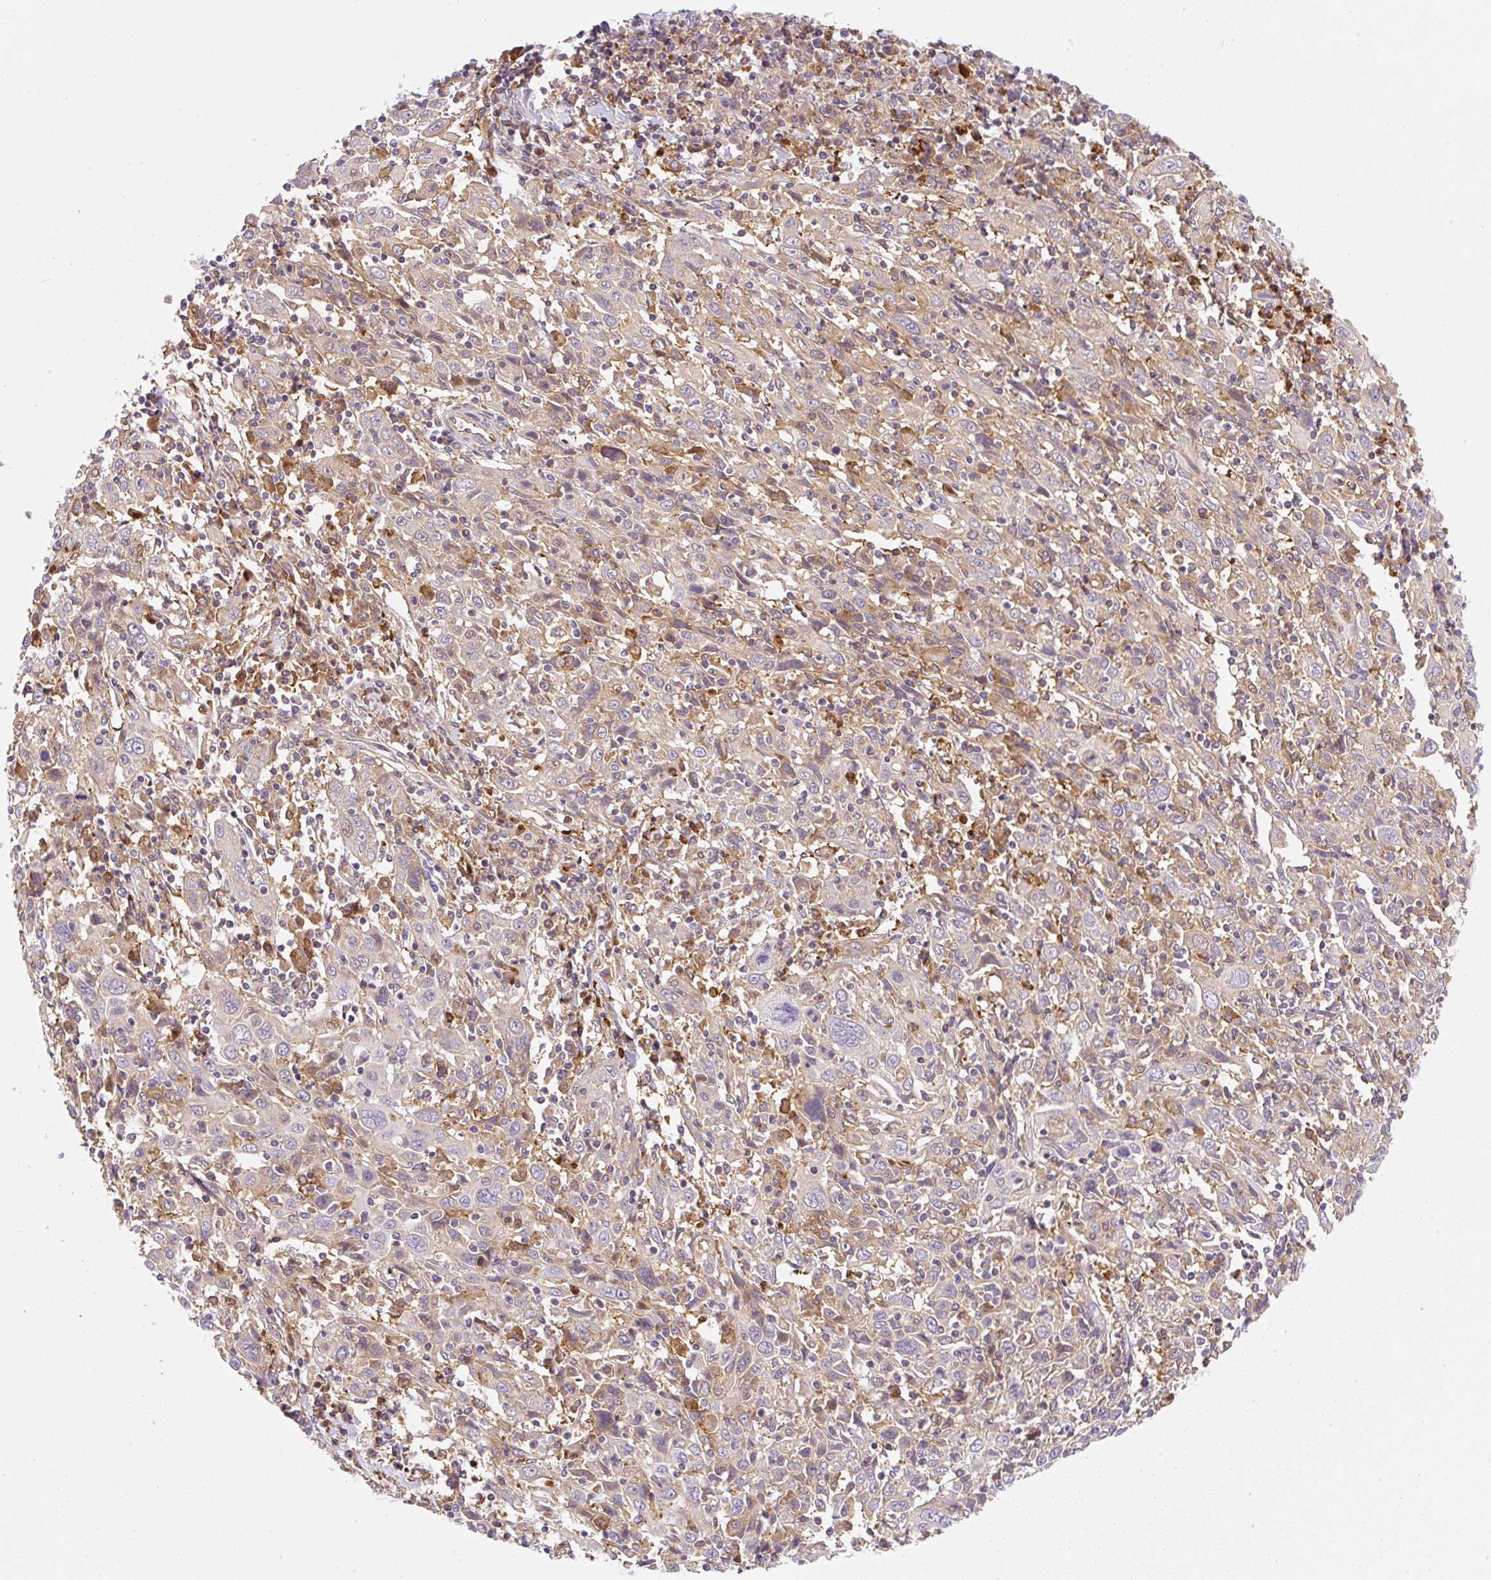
{"staining": {"intensity": "weak", "quantity": "<25%", "location": "cytoplasmic/membranous"}, "tissue": "cervical cancer", "cell_type": "Tumor cells", "image_type": "cancer", "snomed": [{"axis": "morphology", "description": "Squamous cell carcinoma, NOS"}, {"axis": "topography", "description": "Cervix"}], "caption": "Immunohistochemistry (IHC) micrograph of neoplastic tissue: cervical cancer stained with DAB (3,3'-diaminobenzidine) exhibits no significant protein expression in tumor cells.", "gene": "OMA1", "patient": {"sex": "female", "age": 46}}